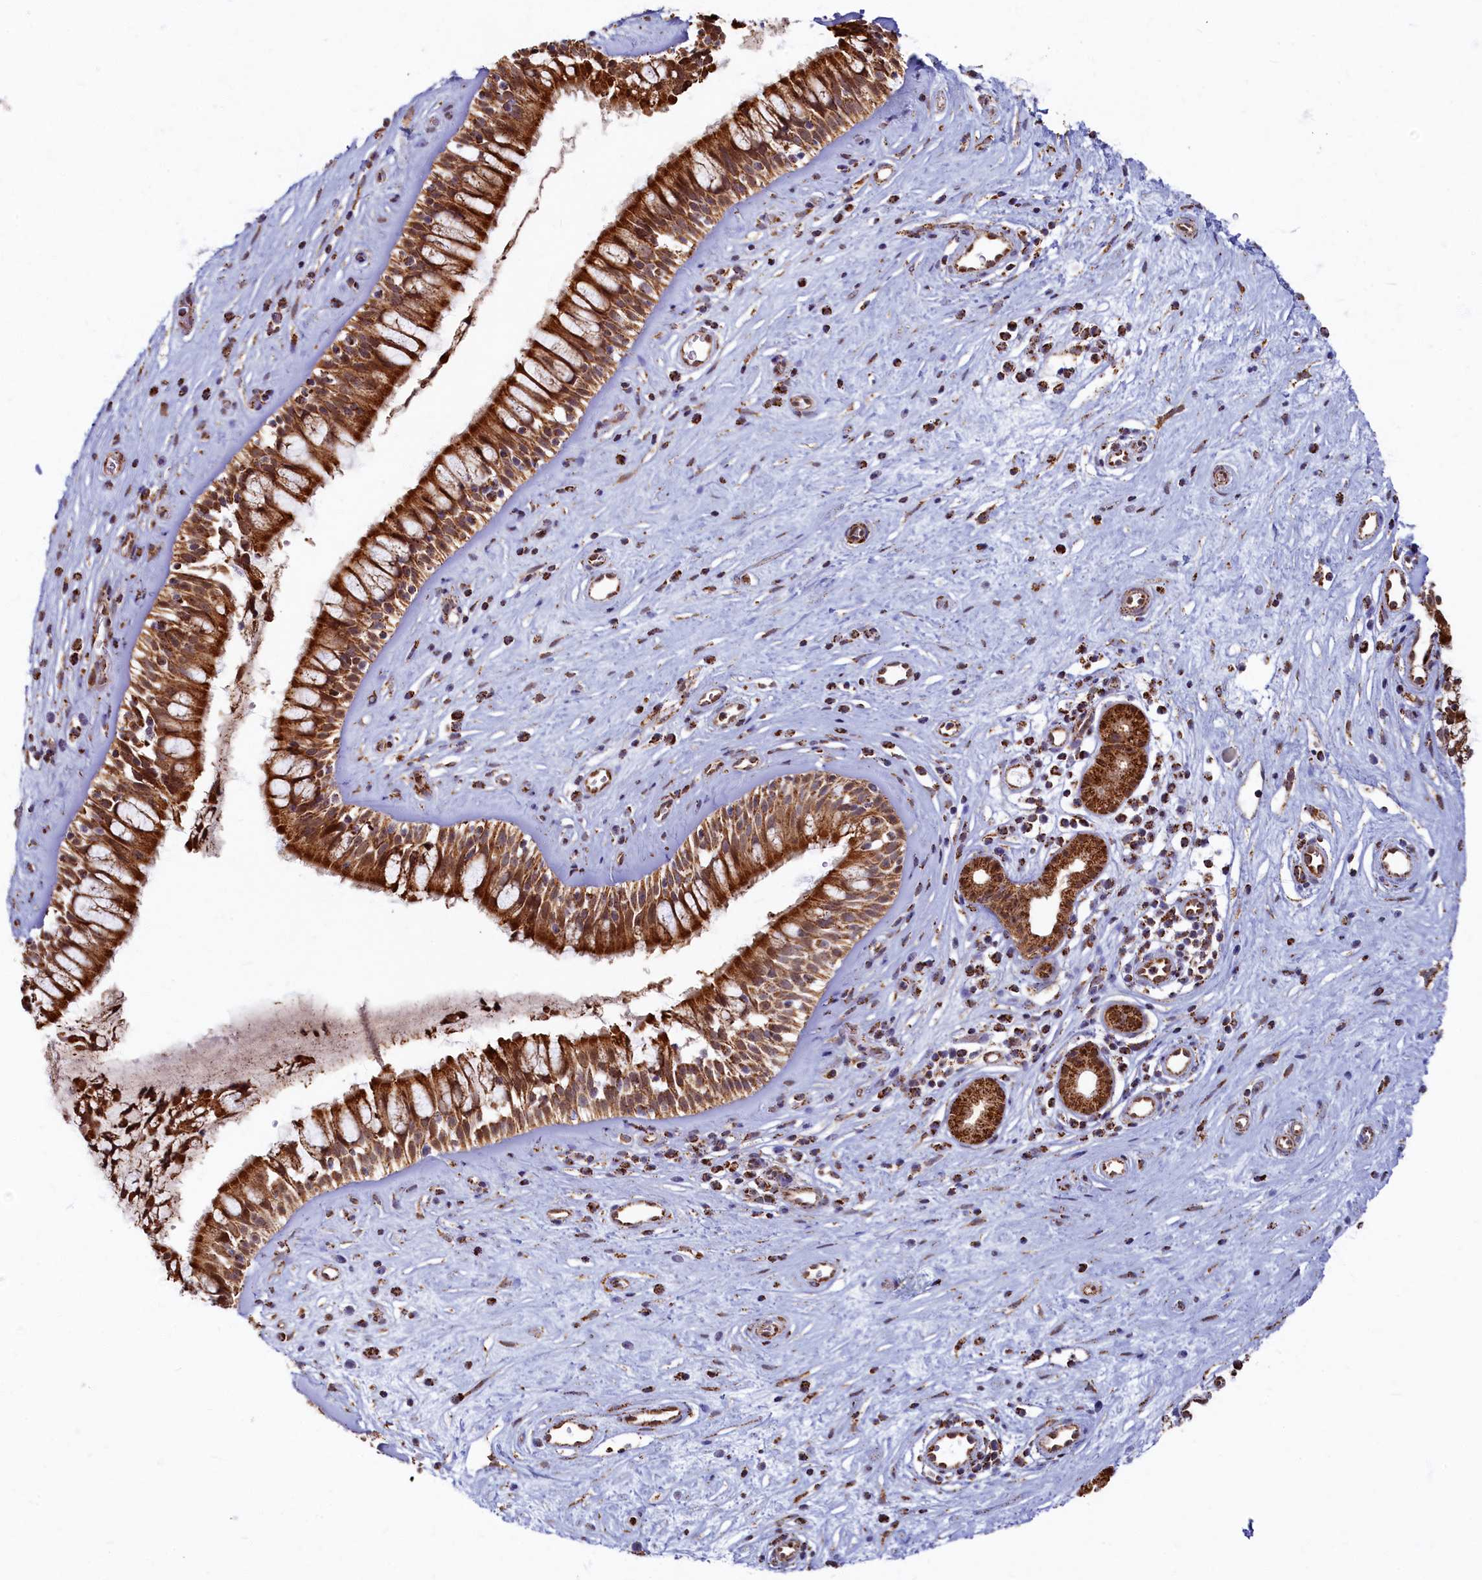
{"staining": {"intensity": "strong", "quantity": ">75%", "location": "cytoplasmic/membranous"}, "tissue": "nasopharynx", "cell_type": "Respiratory epithelial cells", "image_type": "normal", "snomed": [{"axis": "morphology", "description": "Normal tissue, NOS"}, {"axis": "topography", "description": "Nasopharynx"}], "caption": "Respiratory epithelial cells show high levels of strong cytoplasmic/membranous staining in approximately >75% of cells in benign human nasopharynx. The staining was performed using DAB to visualize the protein expression in brown, while the nuclei were stained in blue with hematoxylin (Magnification: 20x).", "gene": "SPR", "patient": {"sex": "male", "age": 32}}